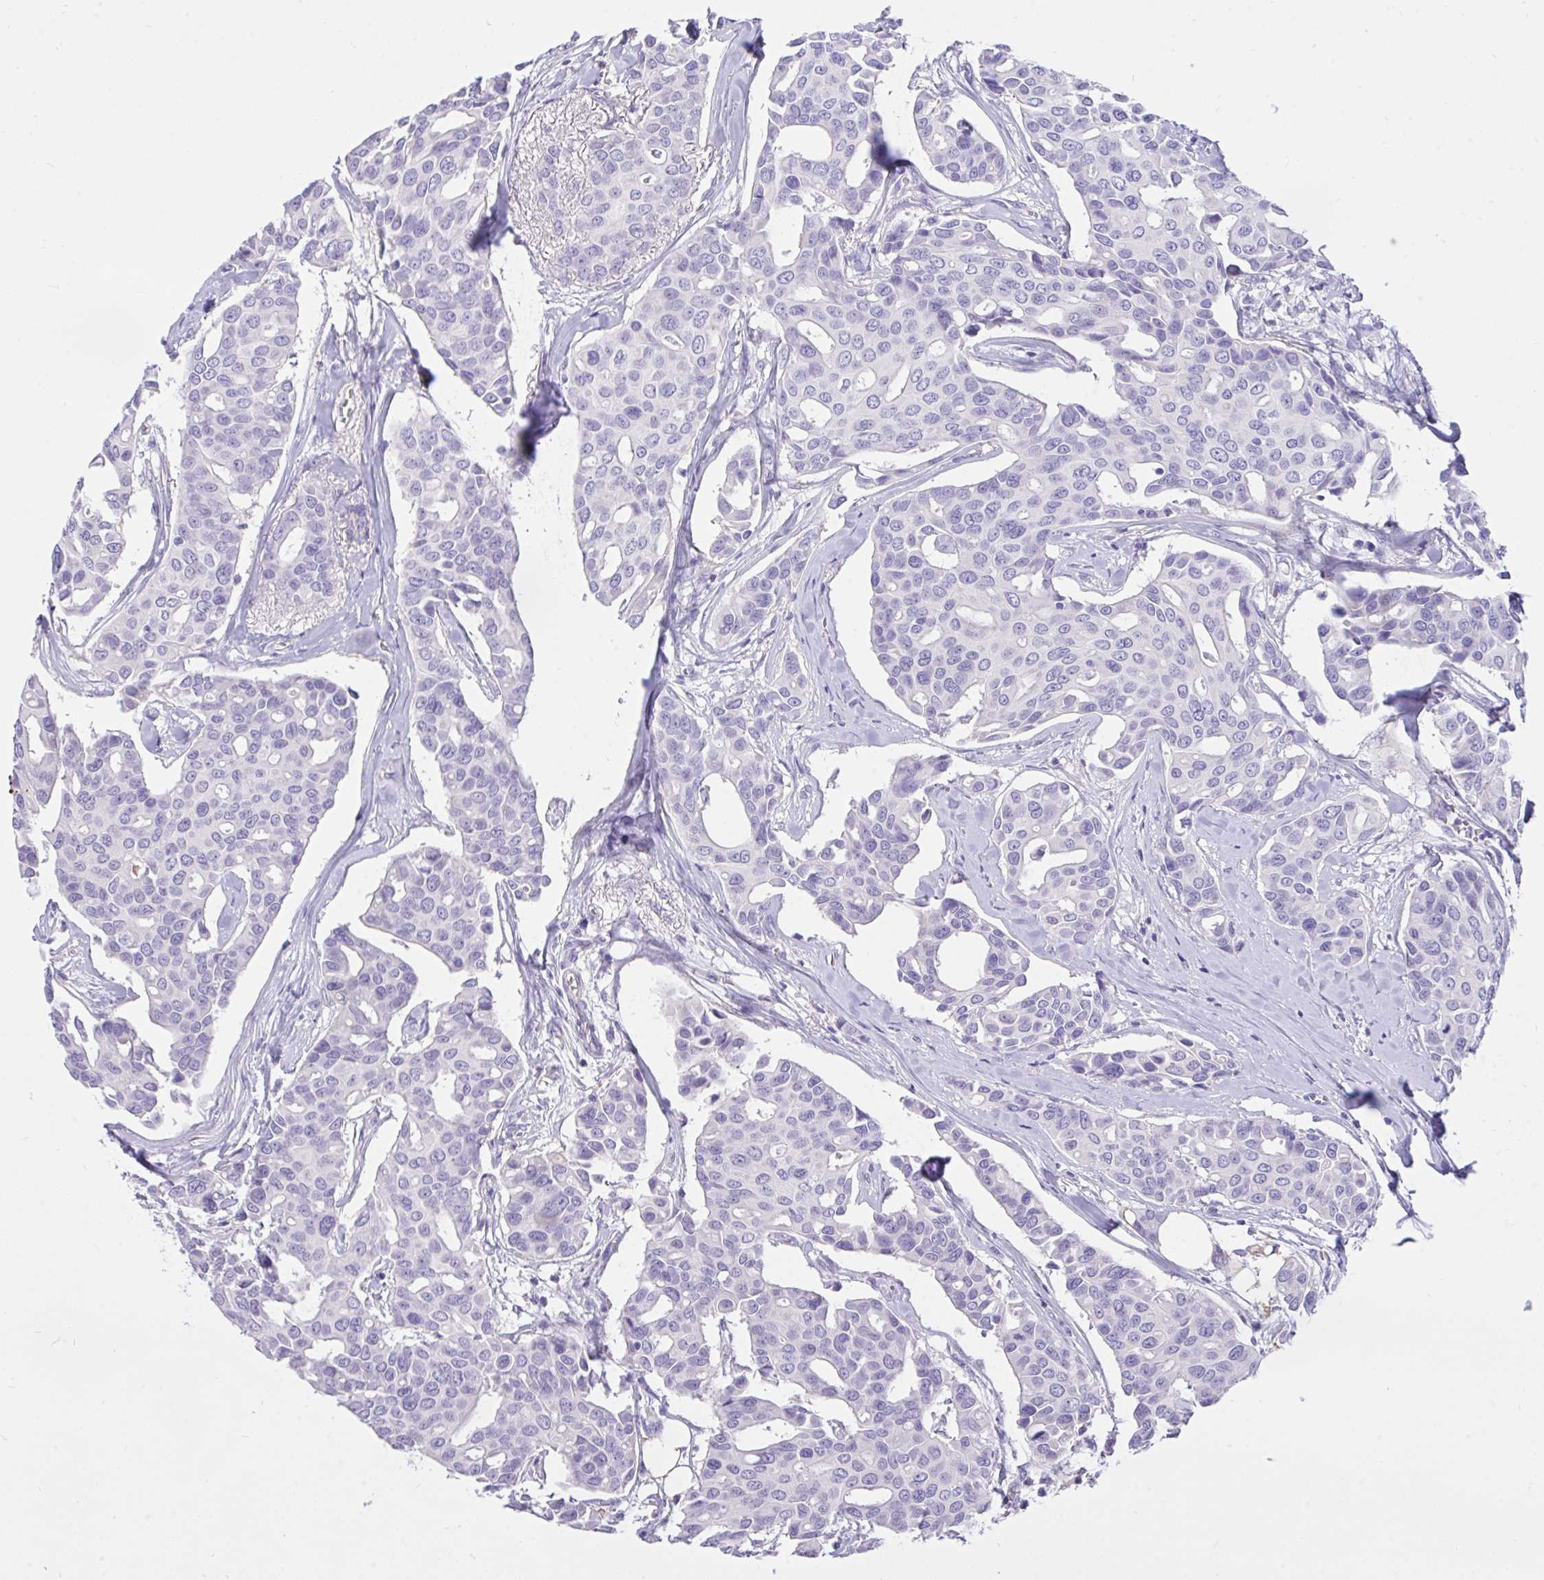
{"staining": {"intensity": "negative", "quantity": "none", "location": "none"}, "tissue": "breast cancer", "cell_type": "Tumor cells", "image_type": "cancer", "snomed": [{"axis": "morphology", "description": "Duct carcinoma"}, {"axis": "topography", "description": "Breast"}], "caption": "This is an IHC photomicrograph of breast intraductal carcinoma. There is no expression in tumor cells.", "gene": "TLN2", "patient": {"sex": "female", "age": 54}}